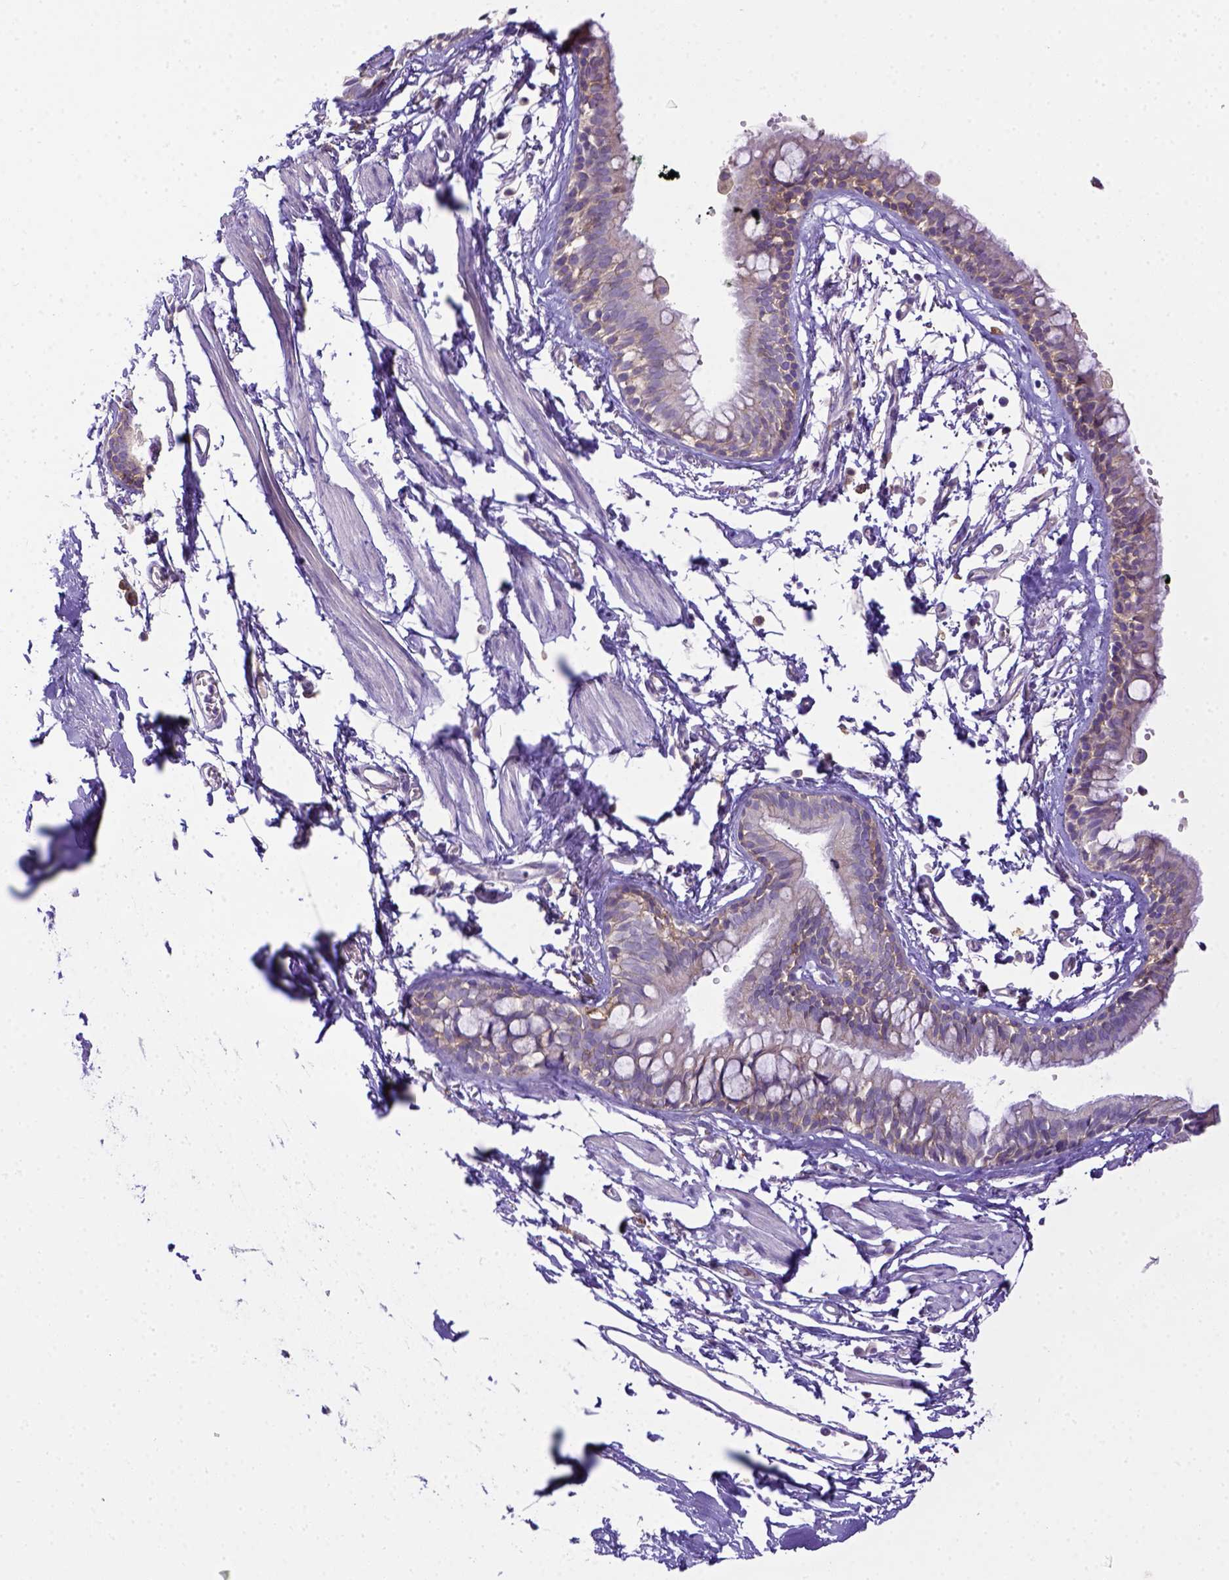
{"staining": {"intensity": "weak", "quantity": "25%-75%", "location": "cytoplasmic/membranous"}, "tissue": "bronchus", "cell_type": "Respiratory epithelial cells", "image_type": "normal", "snomed": [{"axis": "morphology", "description": "Normal tissue, NOS"}, {"axis": "topography", "description": "Cartilage tissue"}, {"axis": "topography", "description": "Bronchus"}], "caption": "Immunohistochemistry (DAB) staining of normal human bronchus shows weak cytoplasmic/membranous protein positivity in approximately 25%-75% of respiratory epithelial cells.", "gene": "CD40", "patient": {"sex": "female", "age": 59}}